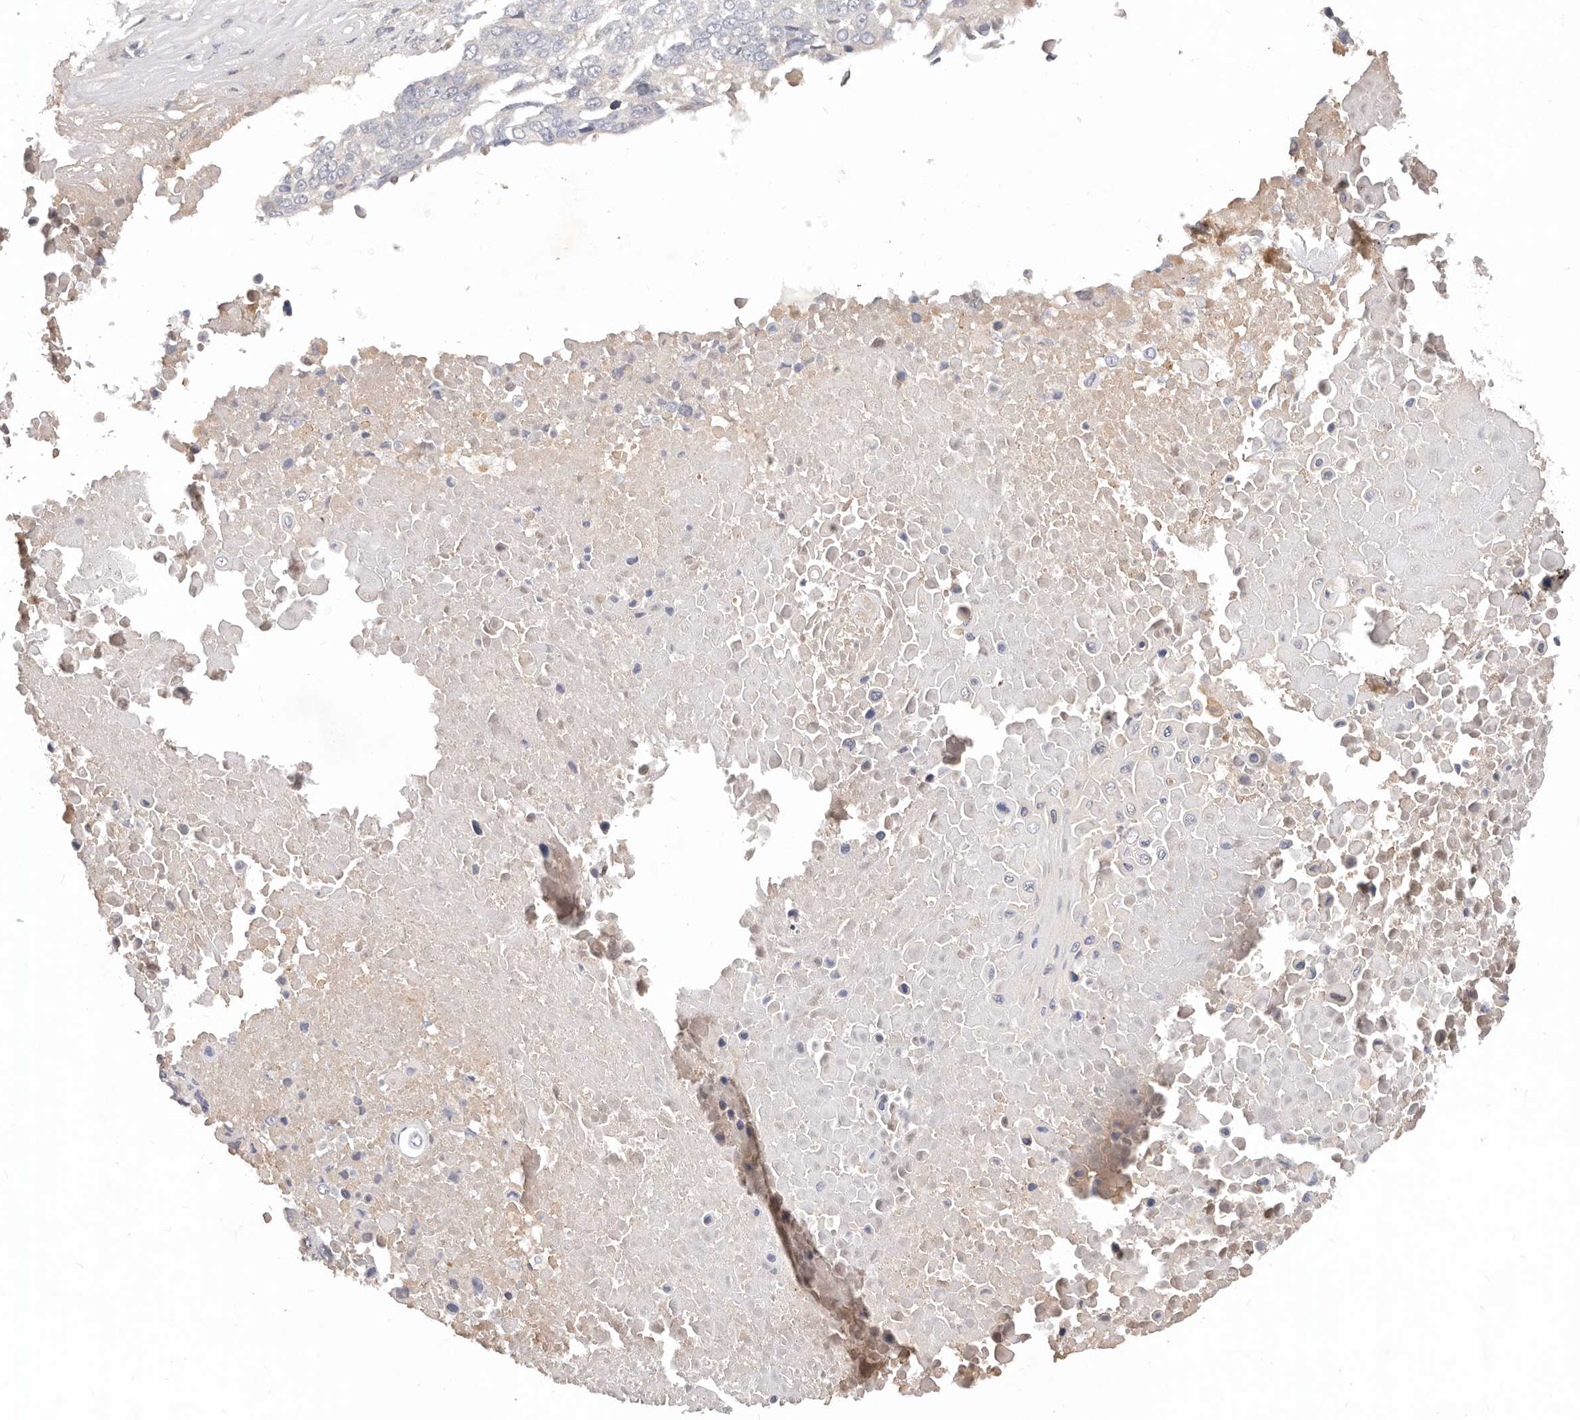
{"staining": {"intensity": "negative", "quantity": "none", "location": "none"}, "tissue": "lung cancer", "cell_type": "Tumor cells", "image_type": "cancer", "snomed": [{"axis": "morphology", "description": "Squamous cell carcinoma, NOS"}, {"axis": "topography", "description": "Lung"}], "caption": "The image exhibits no significant staining in tumor cells of lung cancer (squamous cell carcinoma).", "gene": "USP49", "patient": {"sex": "male", "age": 66}}